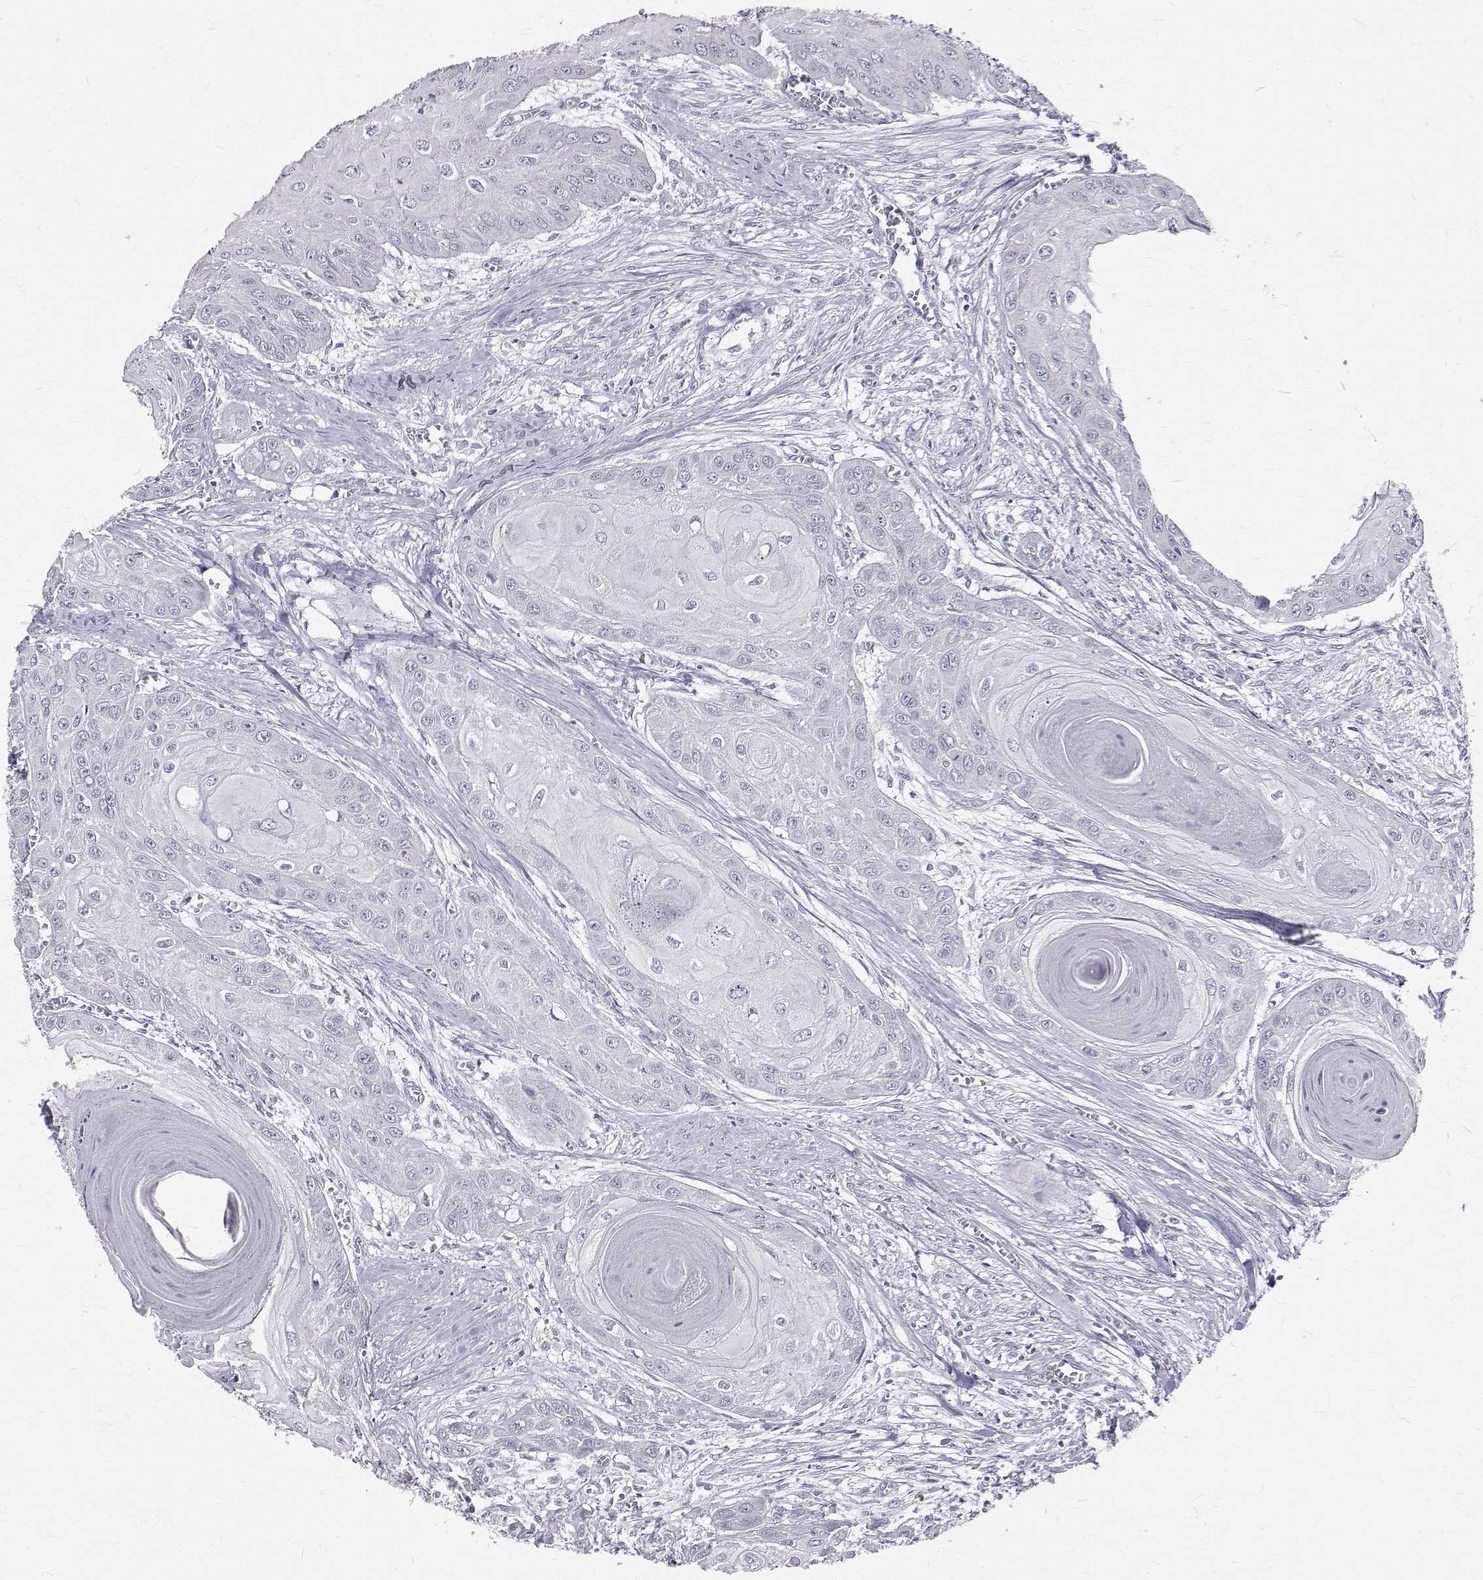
{"staining": {"intensity": "negative", "quantity": "none", "location": "none"}, "tissue": "head and neck cancer", "cell_type": "Tumor cells", "image_type": "cancer", "snomed": [{"axis": "morphology", "description": "Squamous cell carcinoma, NOS"}, {"axis": "topography", "description": "Oral tissue"}, {"axis": "topography", "description": "Head-Neck"}], "caption": "Squamous cell carcinoma (head and neck) was stained to show a protein in brown. There is no significant expression in tumor cells.", "gene": "FARSB", "patient": {"sex": "male", "age": 71}}